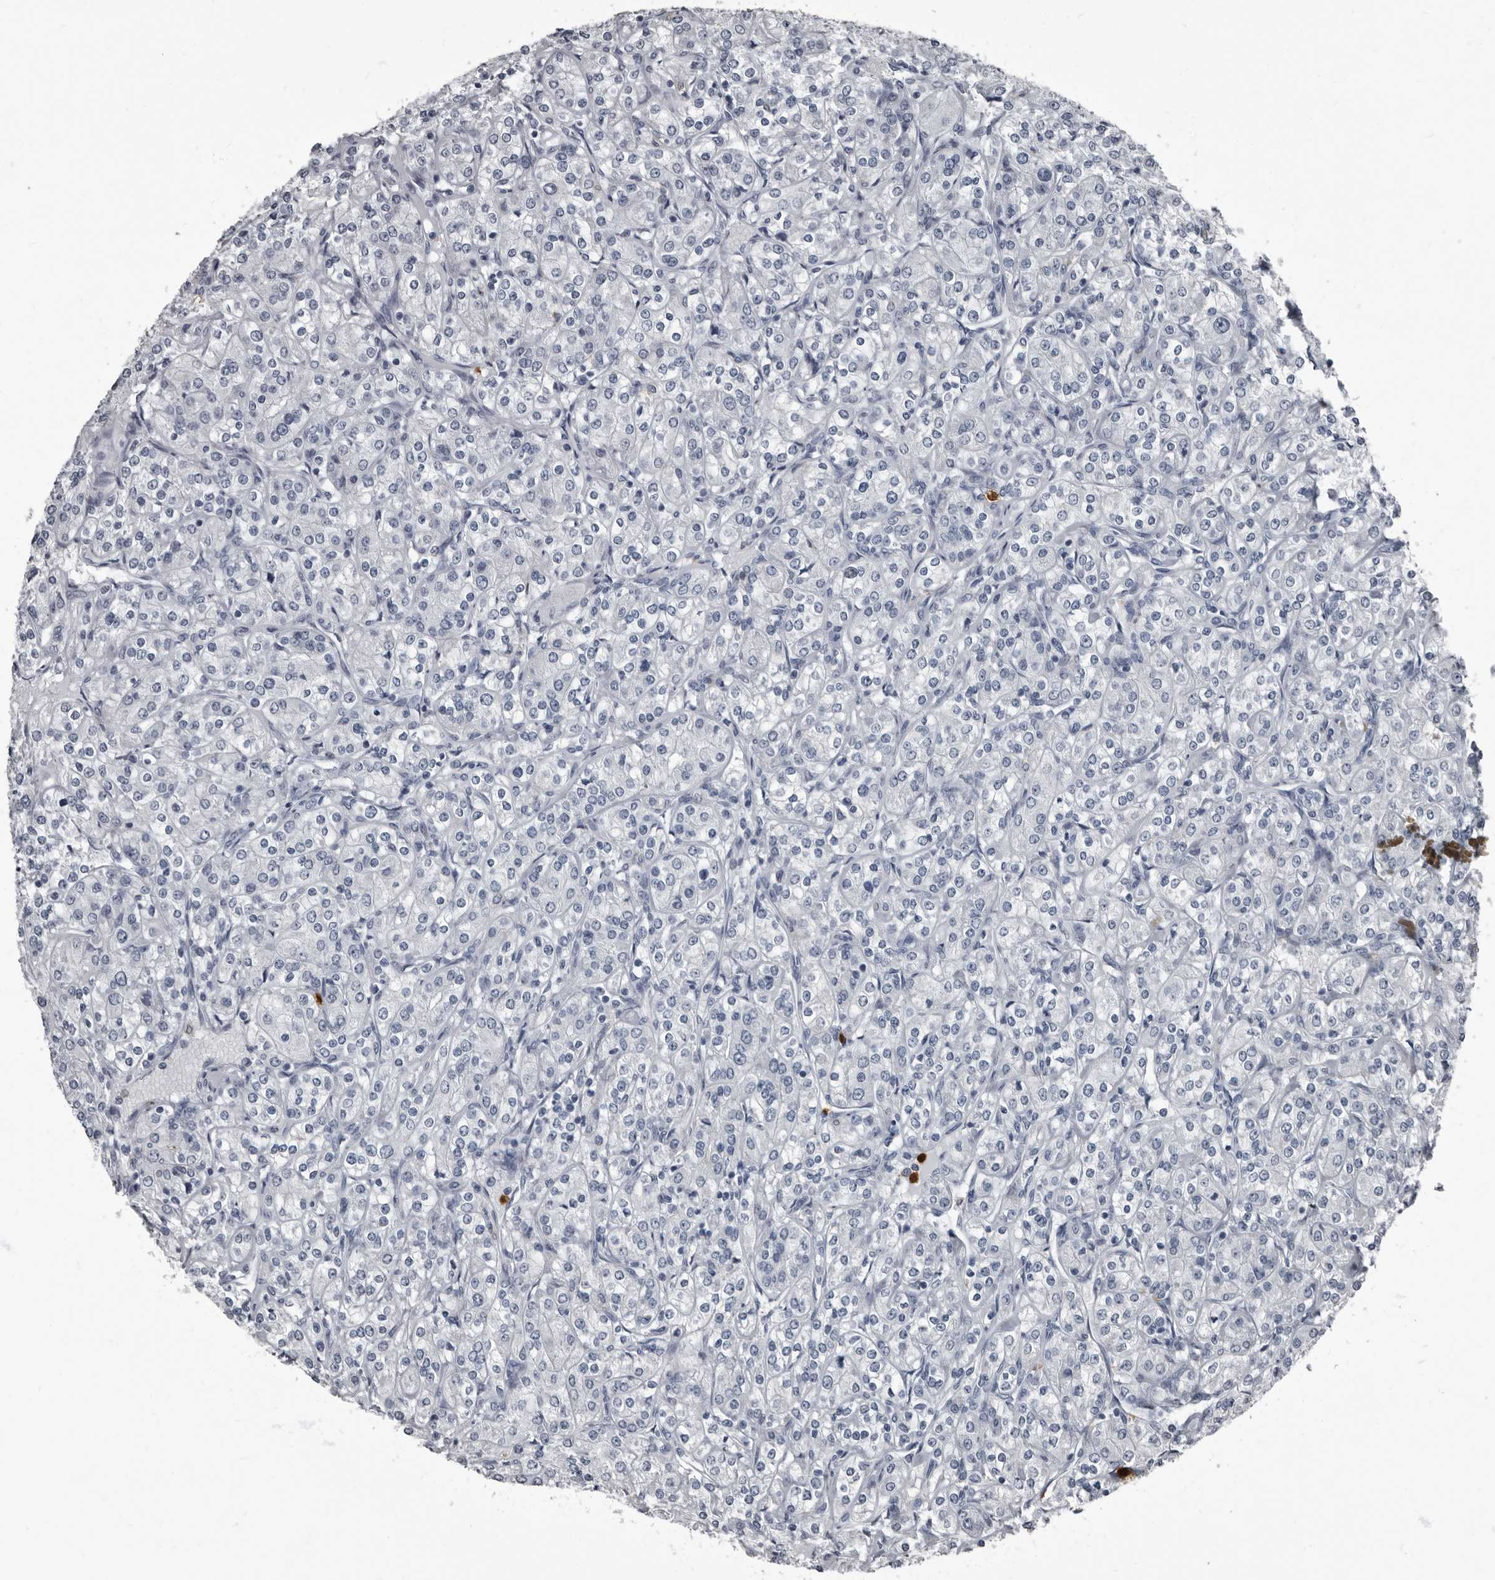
{"staining": {"intensity": "negative", "quantity": "none", "location": "none"}, "tissue": "renal cancer", "cell_type": "Tumor cells", "image_type": "cancer", "snomed": [{"axis": "morphology", "description": "Adenocarcinoma, NOS"}, {"axis": "topography", "description": "Kidney"}], "caption": "Tumor cells show no significant positivity in adenocarcinoma (renal).", "gene": "TPD52L1", "patient": {"sex": "male", "age": 77}}